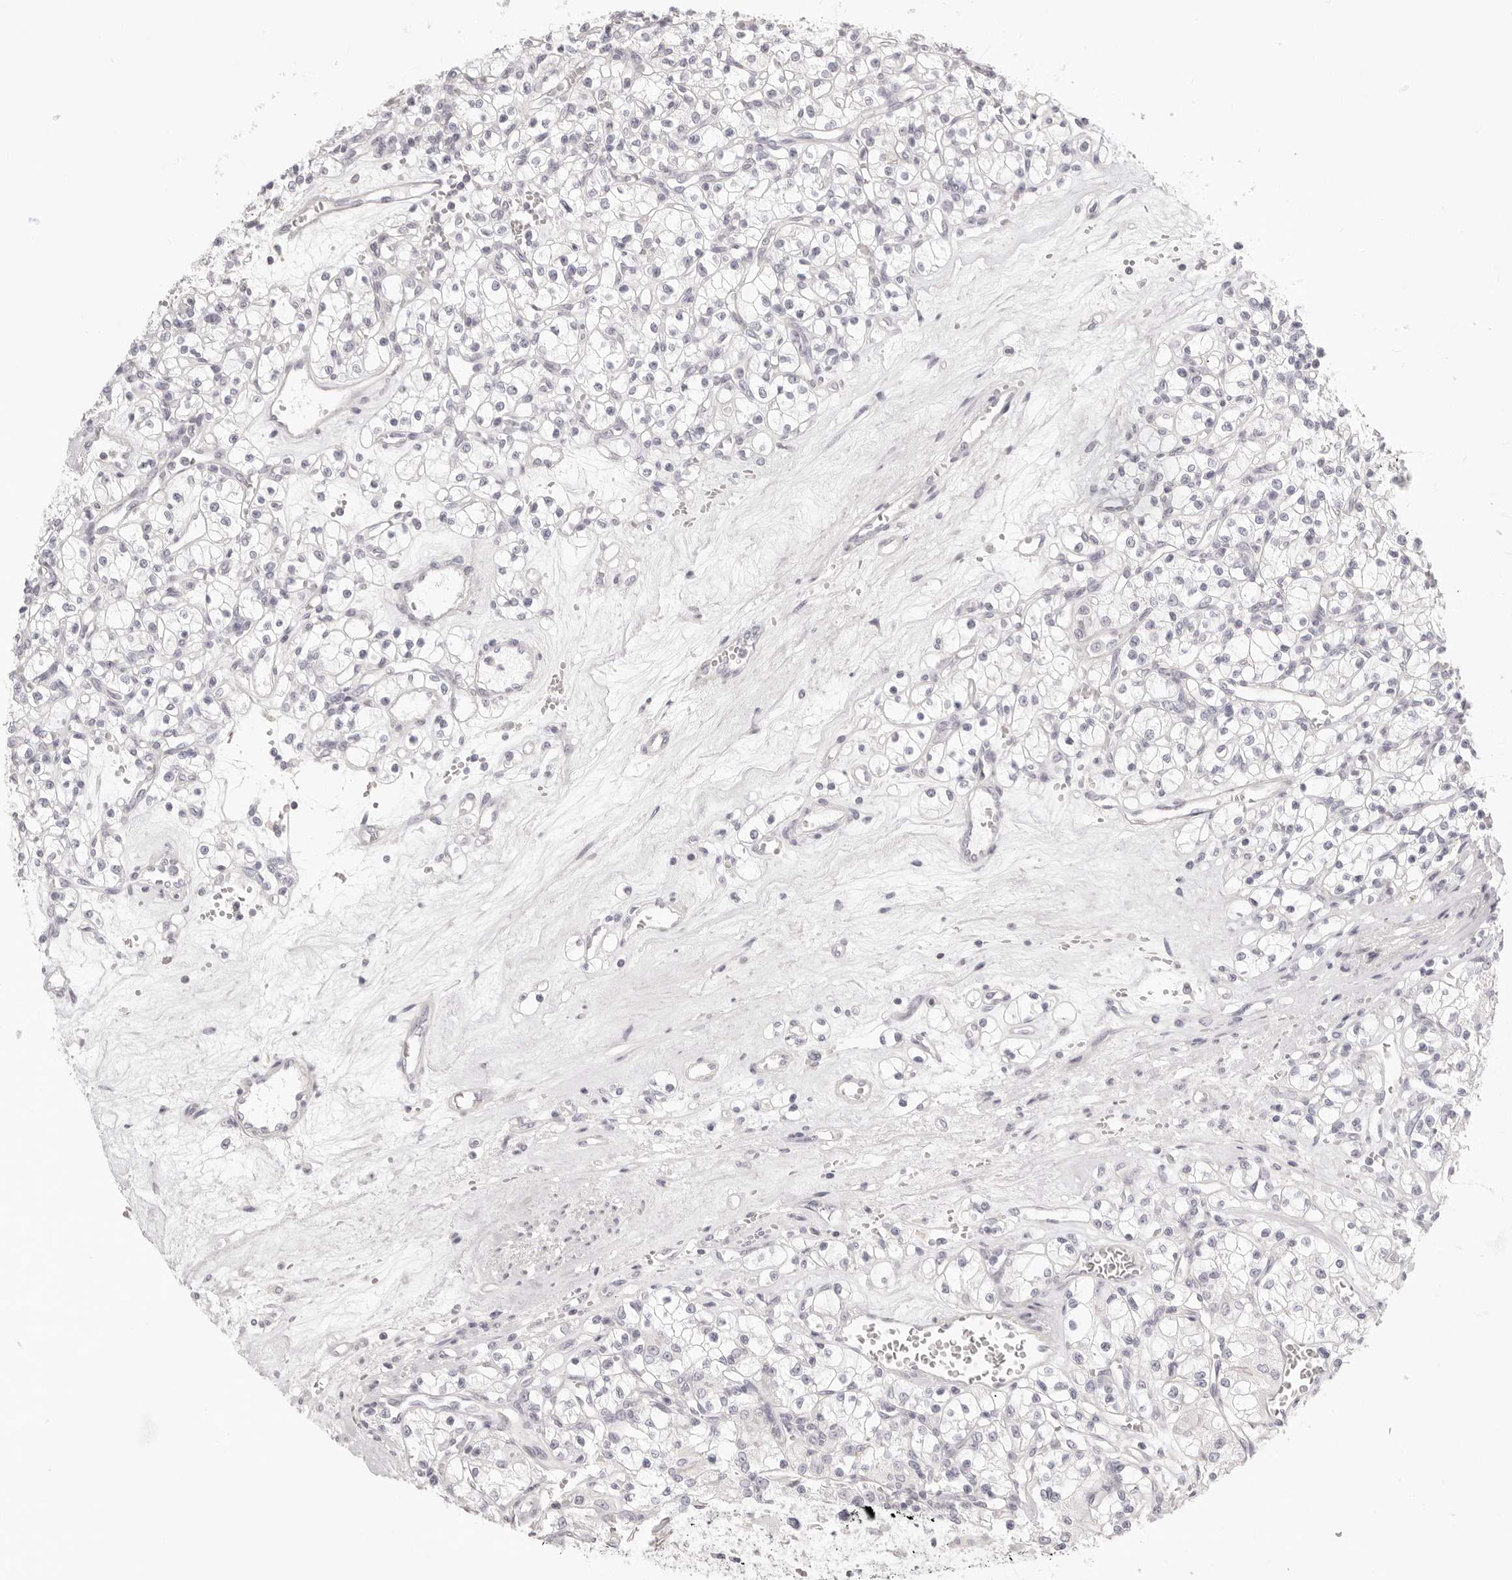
{"staining": {"intensity": "negative", "quantity": "none", "location": "none"}, "tissue": "renal cancer", "cell_type": "Tumor cells", "image_type": "cancer", "snomed": [{"axis": "morphology", "description": "Adenocarcinoma, NOS"}, {"axis": "topography", "description": "Kidney"}], "caption": "Tumor cells are negative for protein expression in human adenocarcinoma (renal).", "gene": "FABP1", "patient": {"sex": "female", "age": 59}}